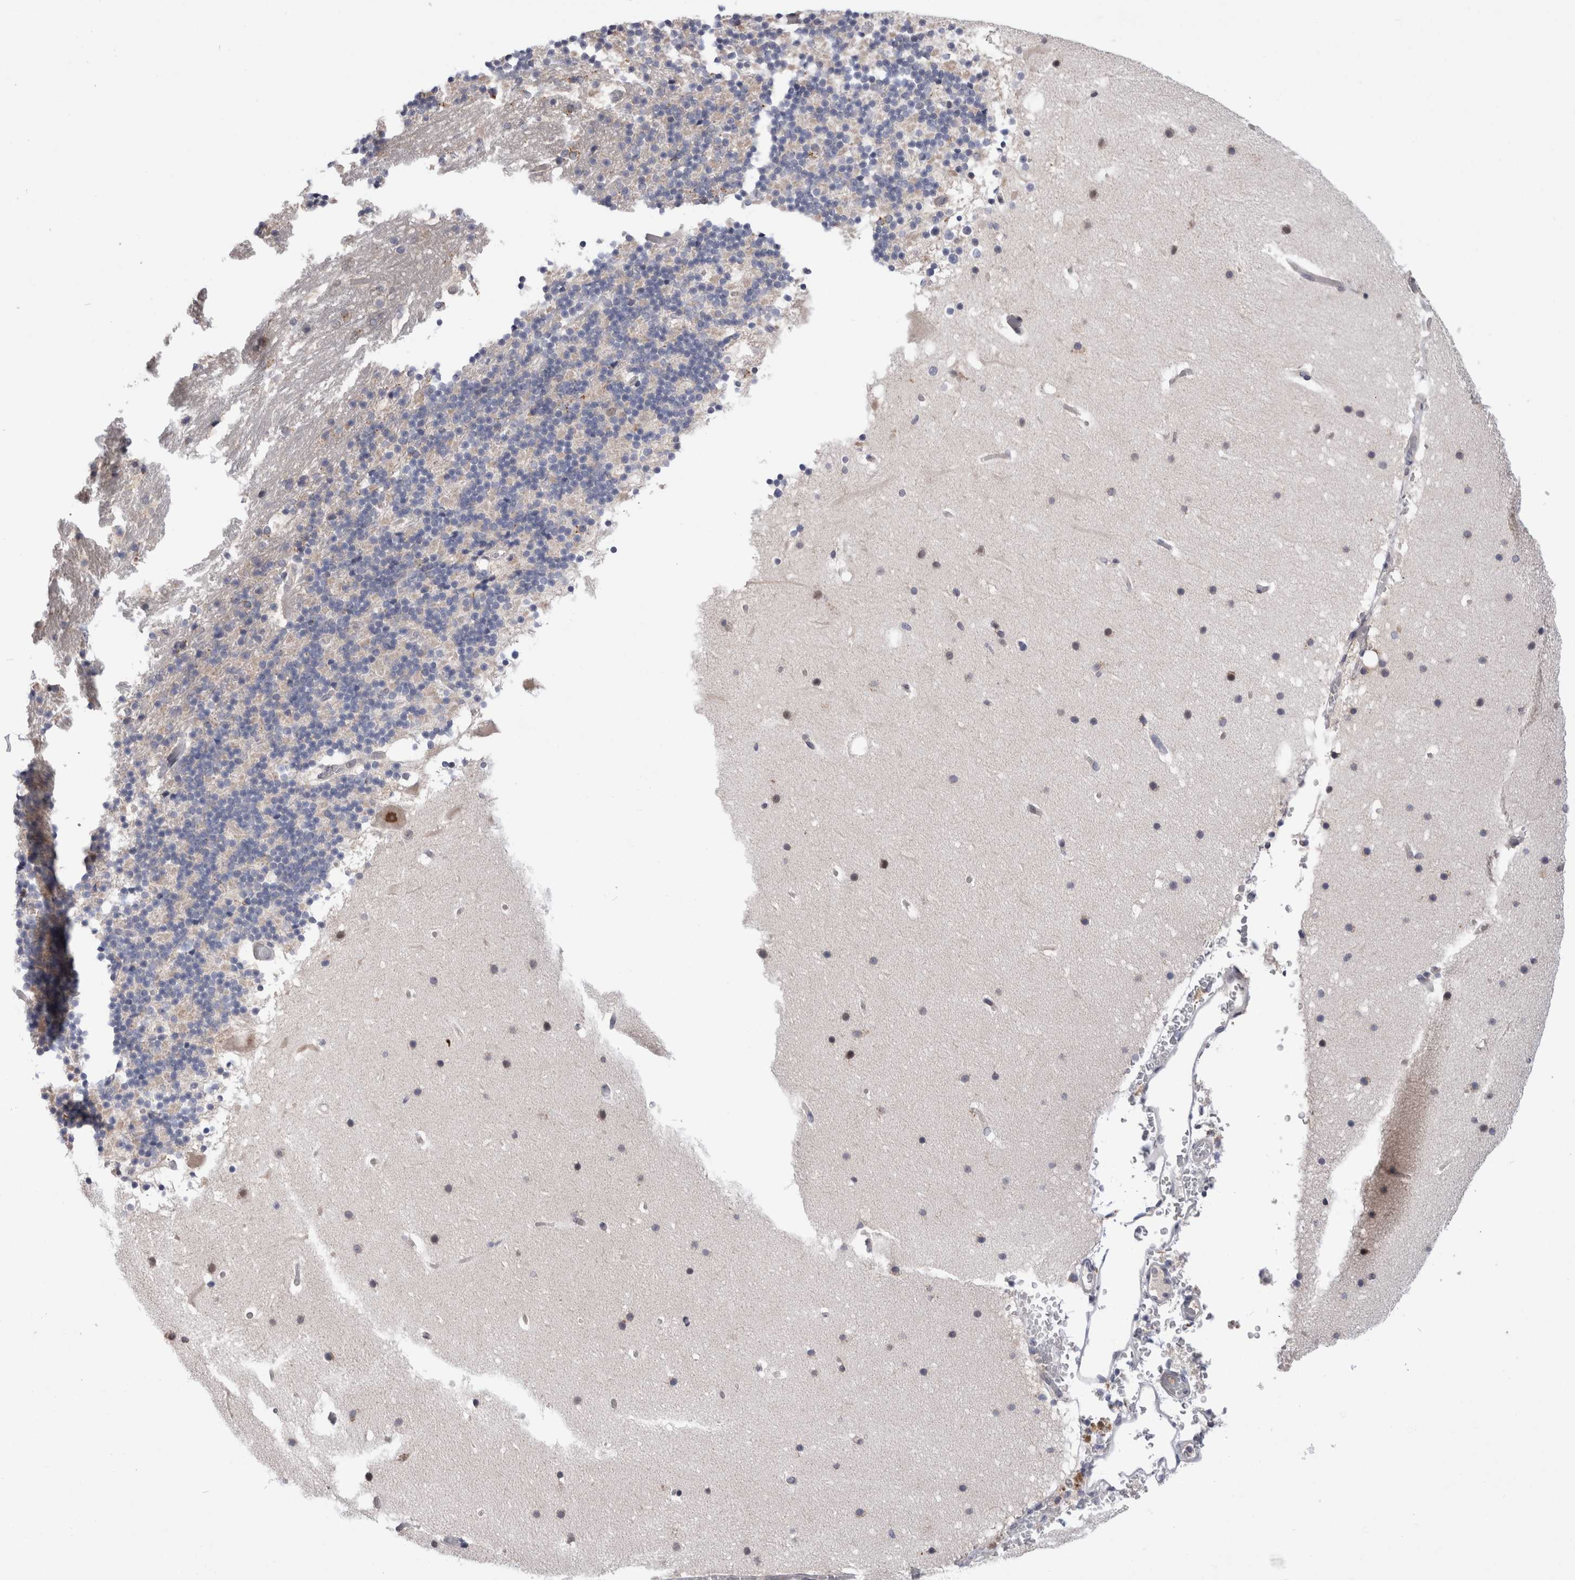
{"staining": {"intensity": "negative", "quantity": "none", "location": "none"}, "tissue": "cerebellum", "cell_type": "Cells in granular layer", "image_type": "normal", "snomed": [{"axis": "morphology", "description": "Normal tissue, NOS"}, {"axis": "topography", "description": "Cerebellum"}], "caption": "IHC micrograph of unremarkable cerebellum: human cerebellum stained with DAB (3,3'-diaminobenzidine) shows no significant protein staining in cells in granular layer.", "gene": "MRPL37", "patient": {"sex": "male", "age": 57}}